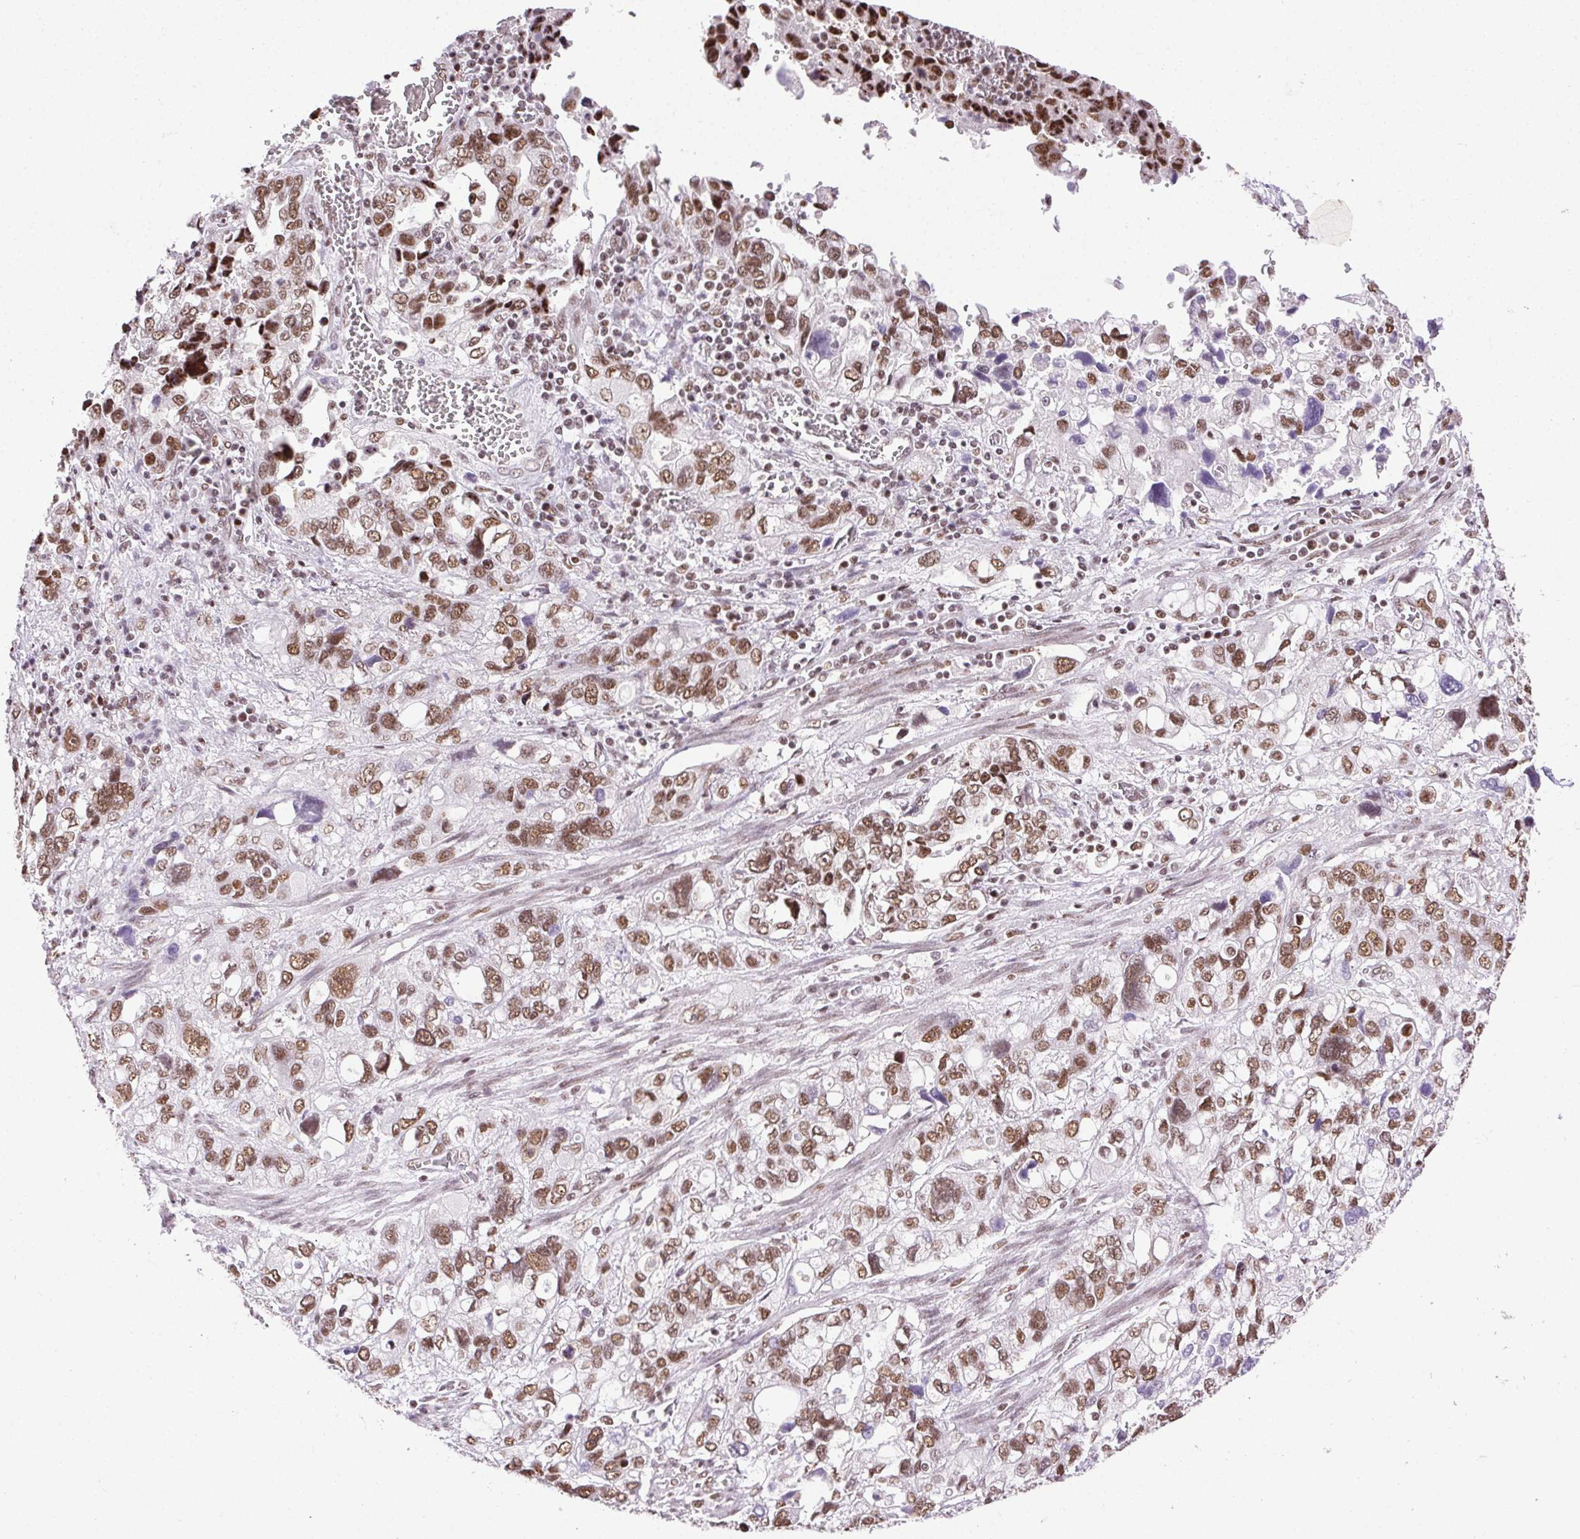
{"staining": {"intensity": "moderate", "quantity": ">75%", "location": "nuclear"}, "tissue": "stomach cancer", "cell_type": "Tumor cells", "image_type": "cancer", "snomed": [{"axis": "morphology", "description": "Adenocarcinoma, NOS"}, {"axis": "topography", "description": "Stomach, upper"}], "caption": "Immunohistochemical staining of stomach cancer (adenocarcinoma) exhibits moderate nuclear protein staining in about >75% of tumor cells. Immunohistochemistry (ihc) stains the protein of interest in brown and the nuclei are stained blue.", "gene": "TRA2B", "patient": {"sex": "female", "age": 81}}